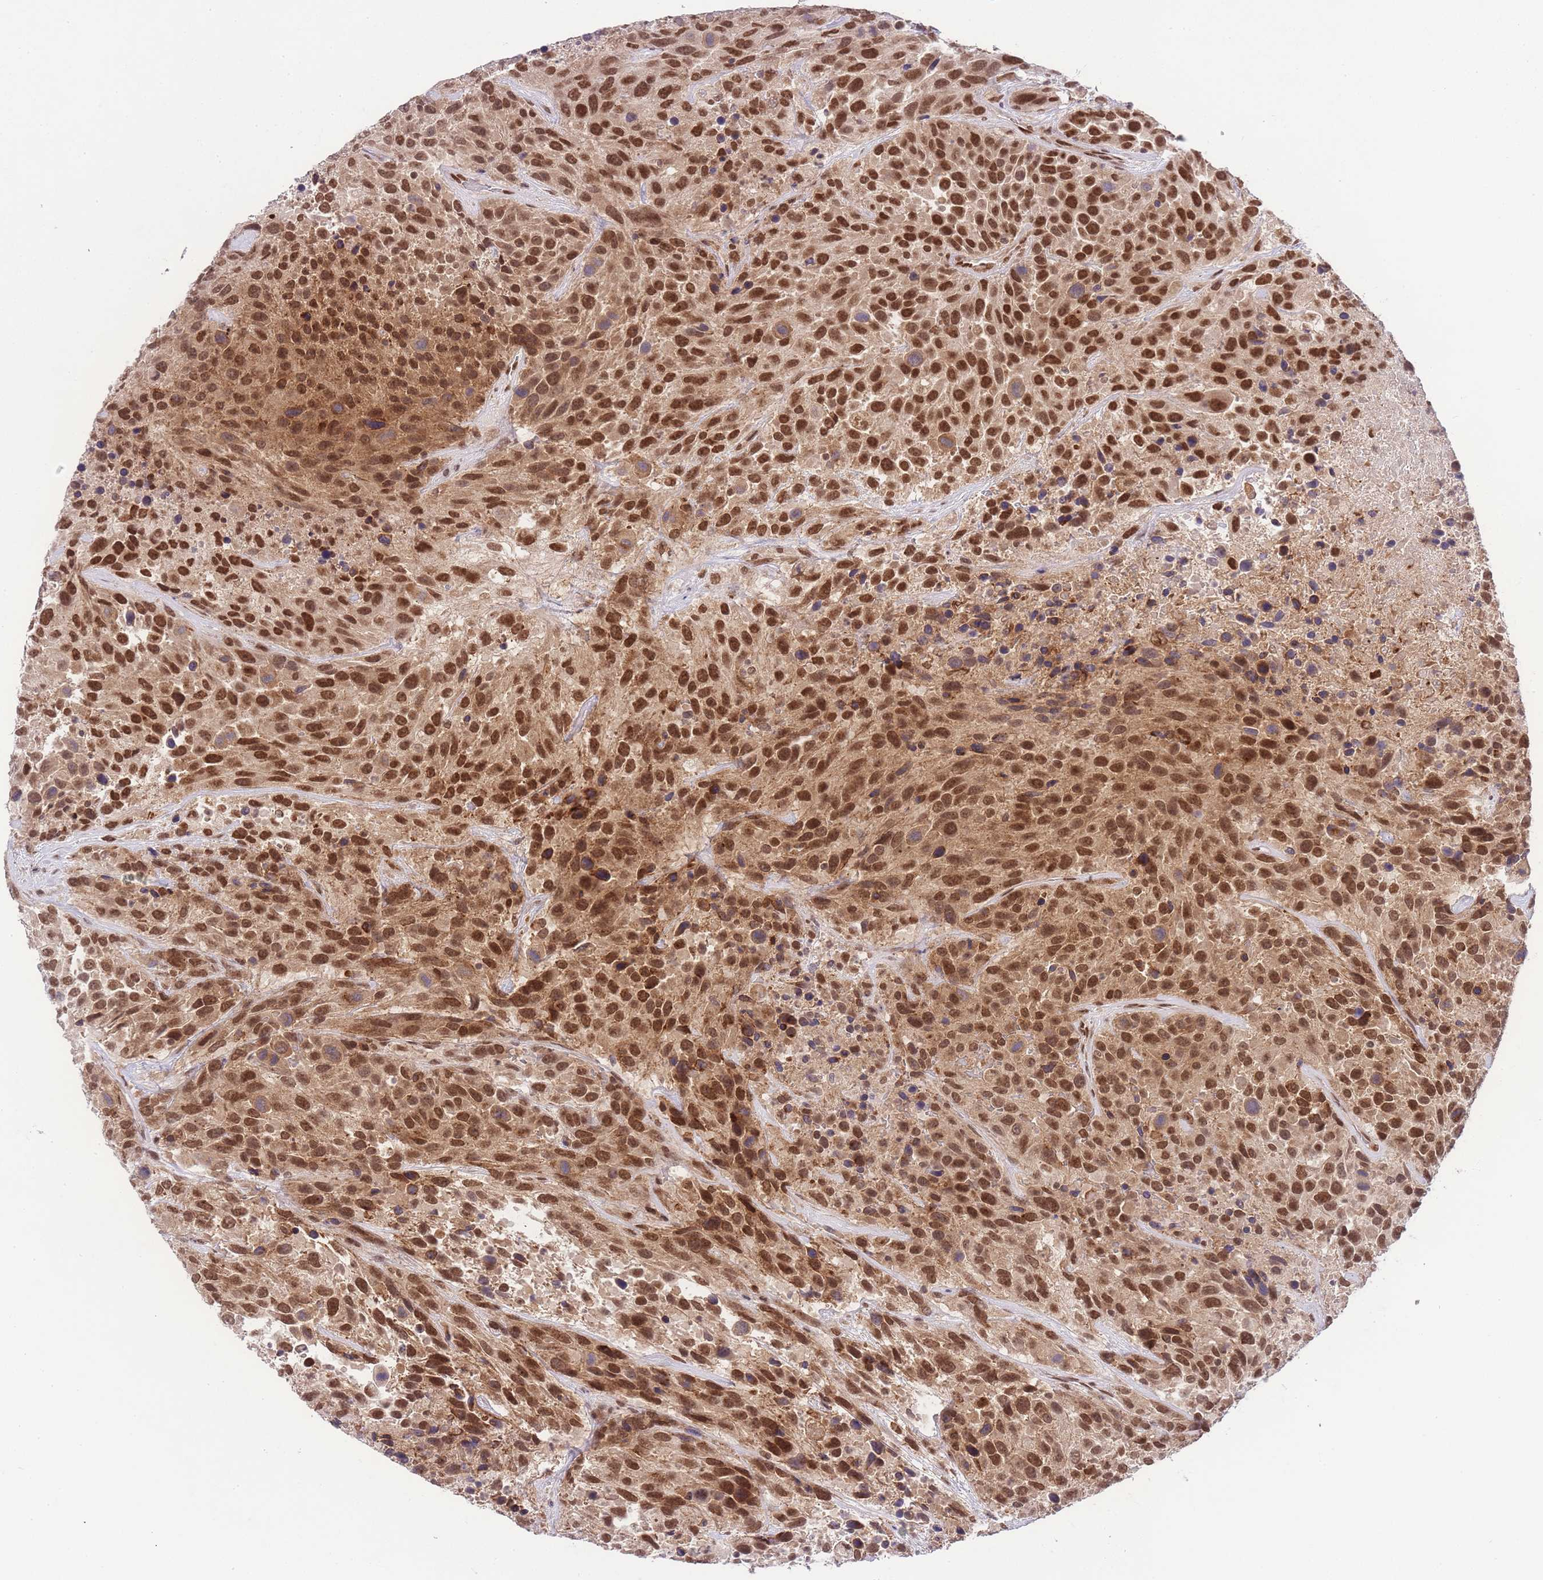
{"staining": {"intensity": "strong", "quantity": ">75%", "location": "cytoplasmic/membranous,nuclear"}, "tissue": "urothelial cancer", "cell_type": "Tumor cells", "image_type": "cancer", "snomed": [{"axis": "morphology", "description": "Urothelial carcinoma, High grade"}, {"axis": "topography", "description": "Urinary bladder"}], "caption": "Immunohistochemistry staining of urothelial carcinoma (high-grade), which demonstrates high levels of strong cytoplasmic/membranous and nuclear positivity in approximately >75% of tumor cells indicating strong cytoplasmic/membranous and nuclear protein positivity. The staining was performed using DAB (brown) for protein detection and nuclei were counterstained in hematoxylin (blue).", "gene": "TMED3", "patient": {"sex": "female", "age": 70}}